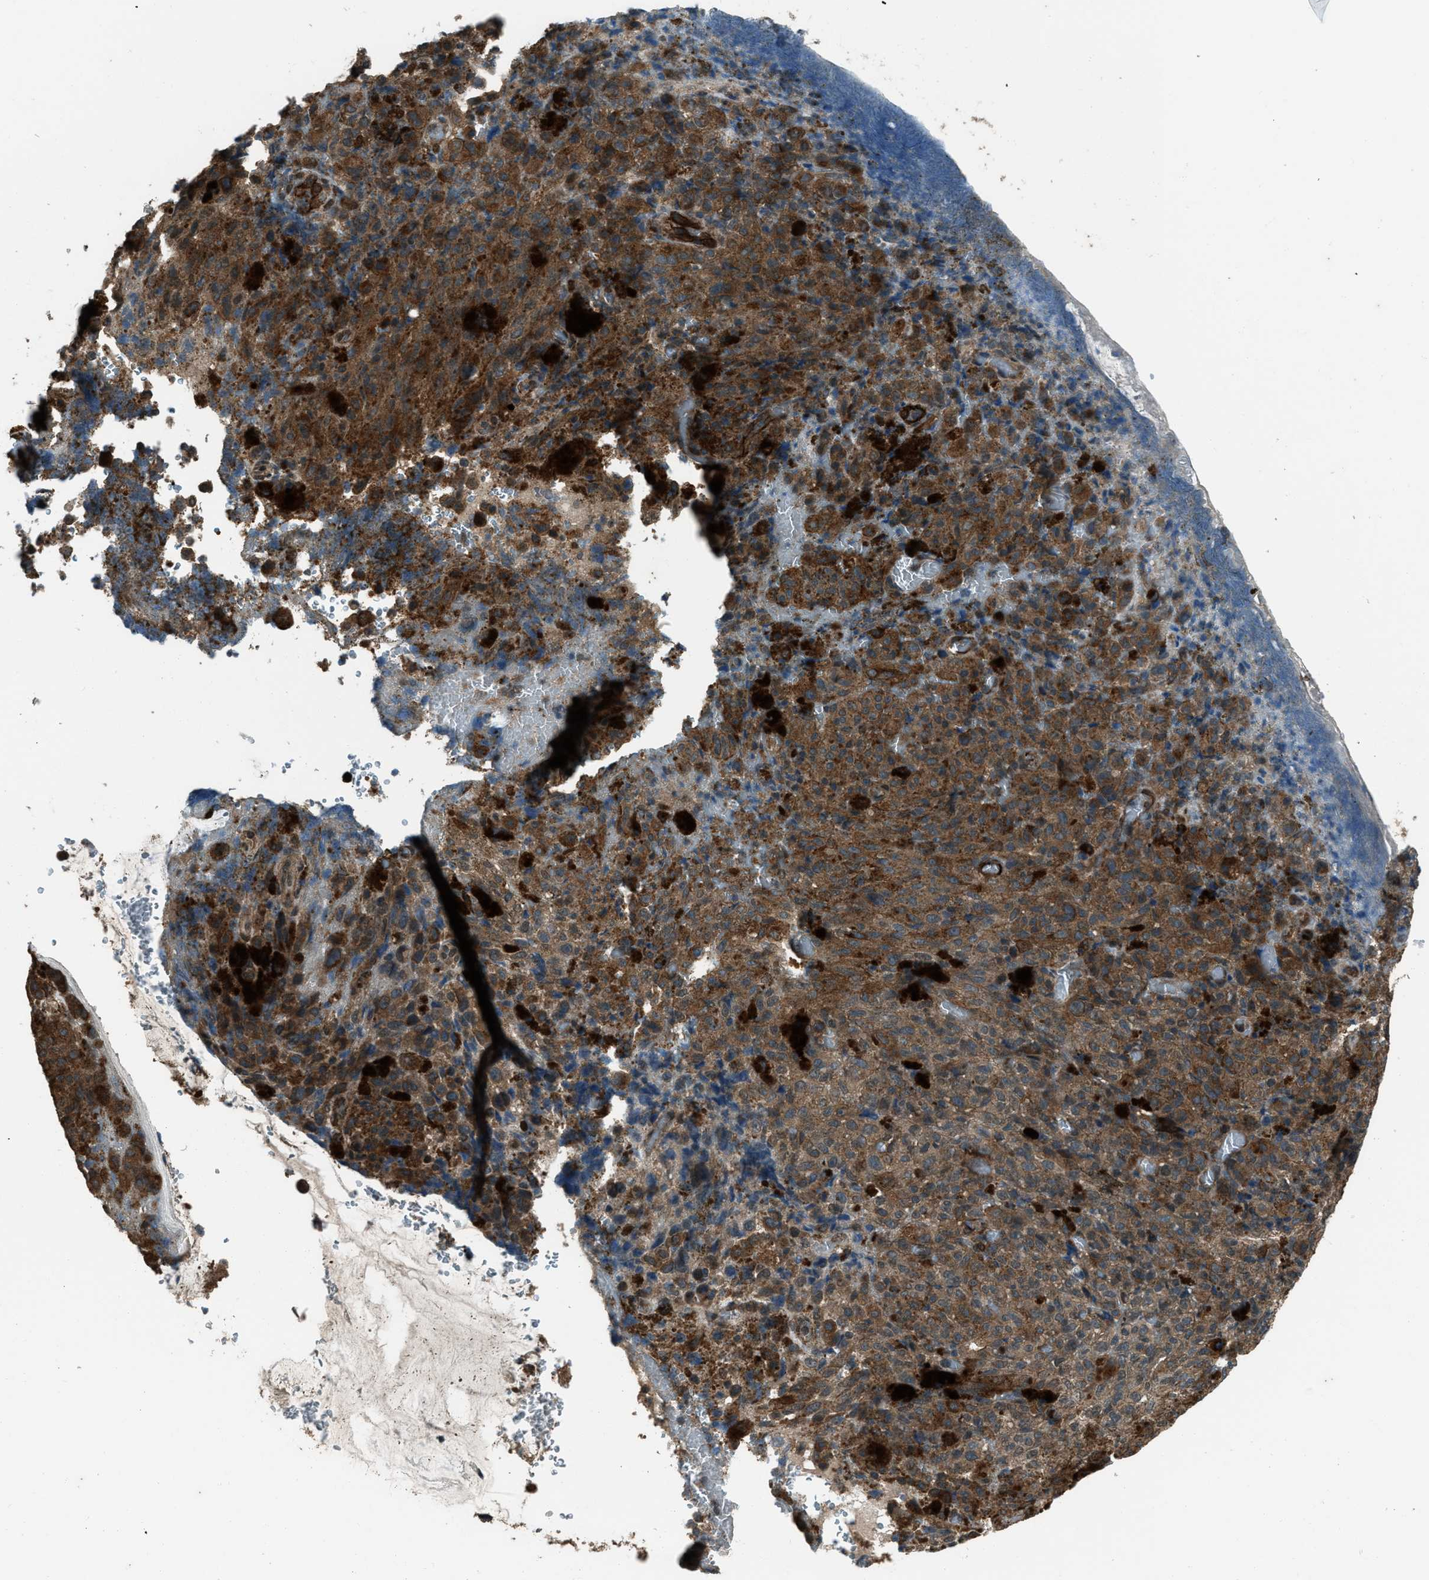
{"staining": {"intensity": "moderate", "quantity": ">75%", "location": "cytoplasmic/membranous"}, "tissue": "melanoma", "cell_type": "Tumor cells", "image_type": "cancer", "snomed": [{"axis": "morphology", "description": "Malignant melanoma, NOS"}, {"axis": "topography", "description": "Rectum"}], "caption": "Tumor cells exhibit medium levels of moderate cytoplasmic/membranous staining in about >75% of cells in human malignant melanoma.", "gene": "SVIL", "patient": {"sex": "female", "age": 81}}